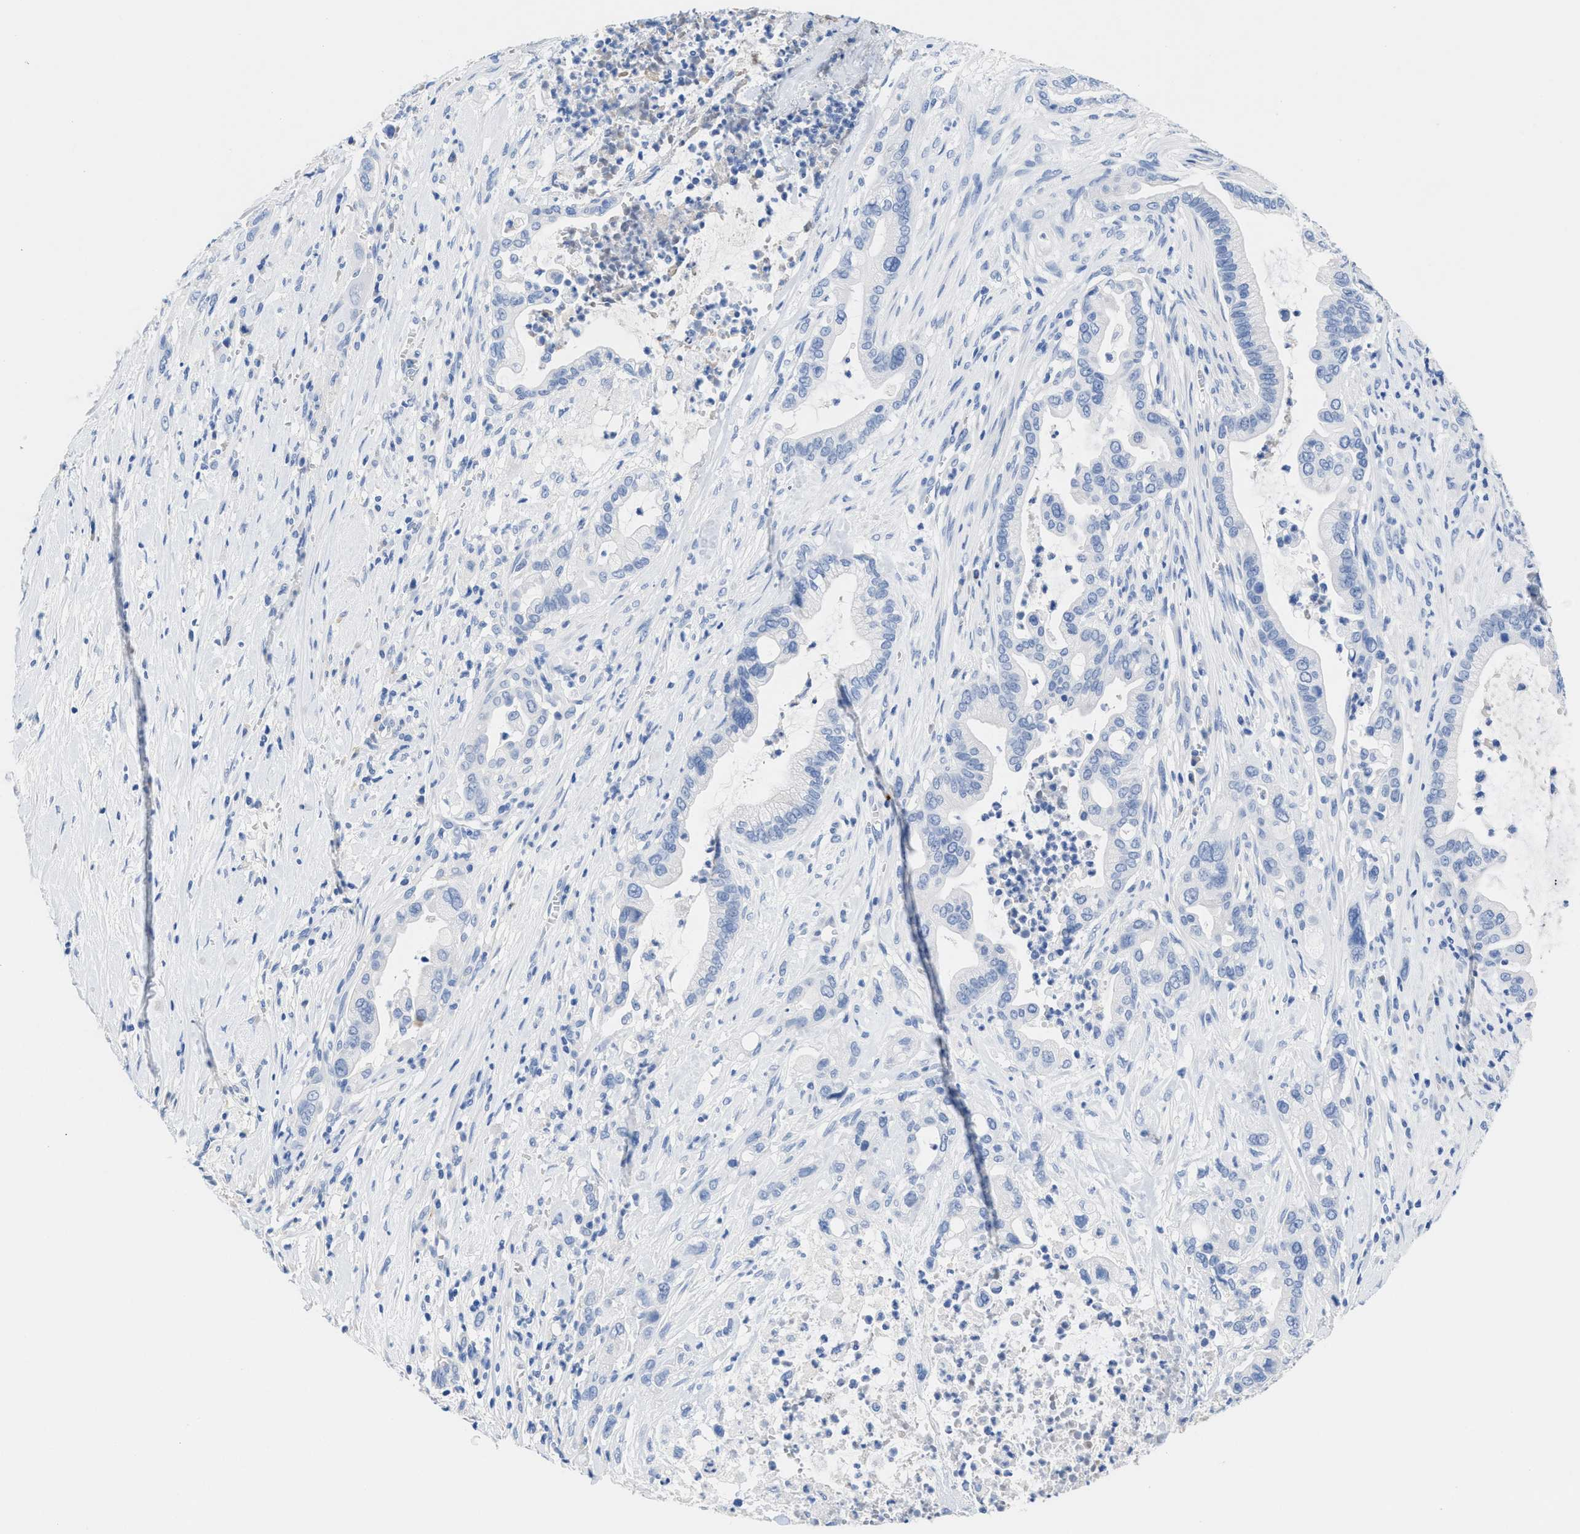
{"staining": {"intensity": "negative", "quantity": "none", "location": "none"}, "tissue": "pancreatic cancer", "cell_type": "Tumor cells", "image_type": "cancer", "snomed": [{"axis": "morphology", "description": "Adenocarcinoma, NOS"}, {"axis": "topography", "description": "Pancreas"}], "caption": "This is a micrograph of IHC staining of pancreatic cancer (adenocarcinoma), which shows no expression in tumor cells.", "gene": "SLFN13", "patient": {"sex": "male", "age": 69}}